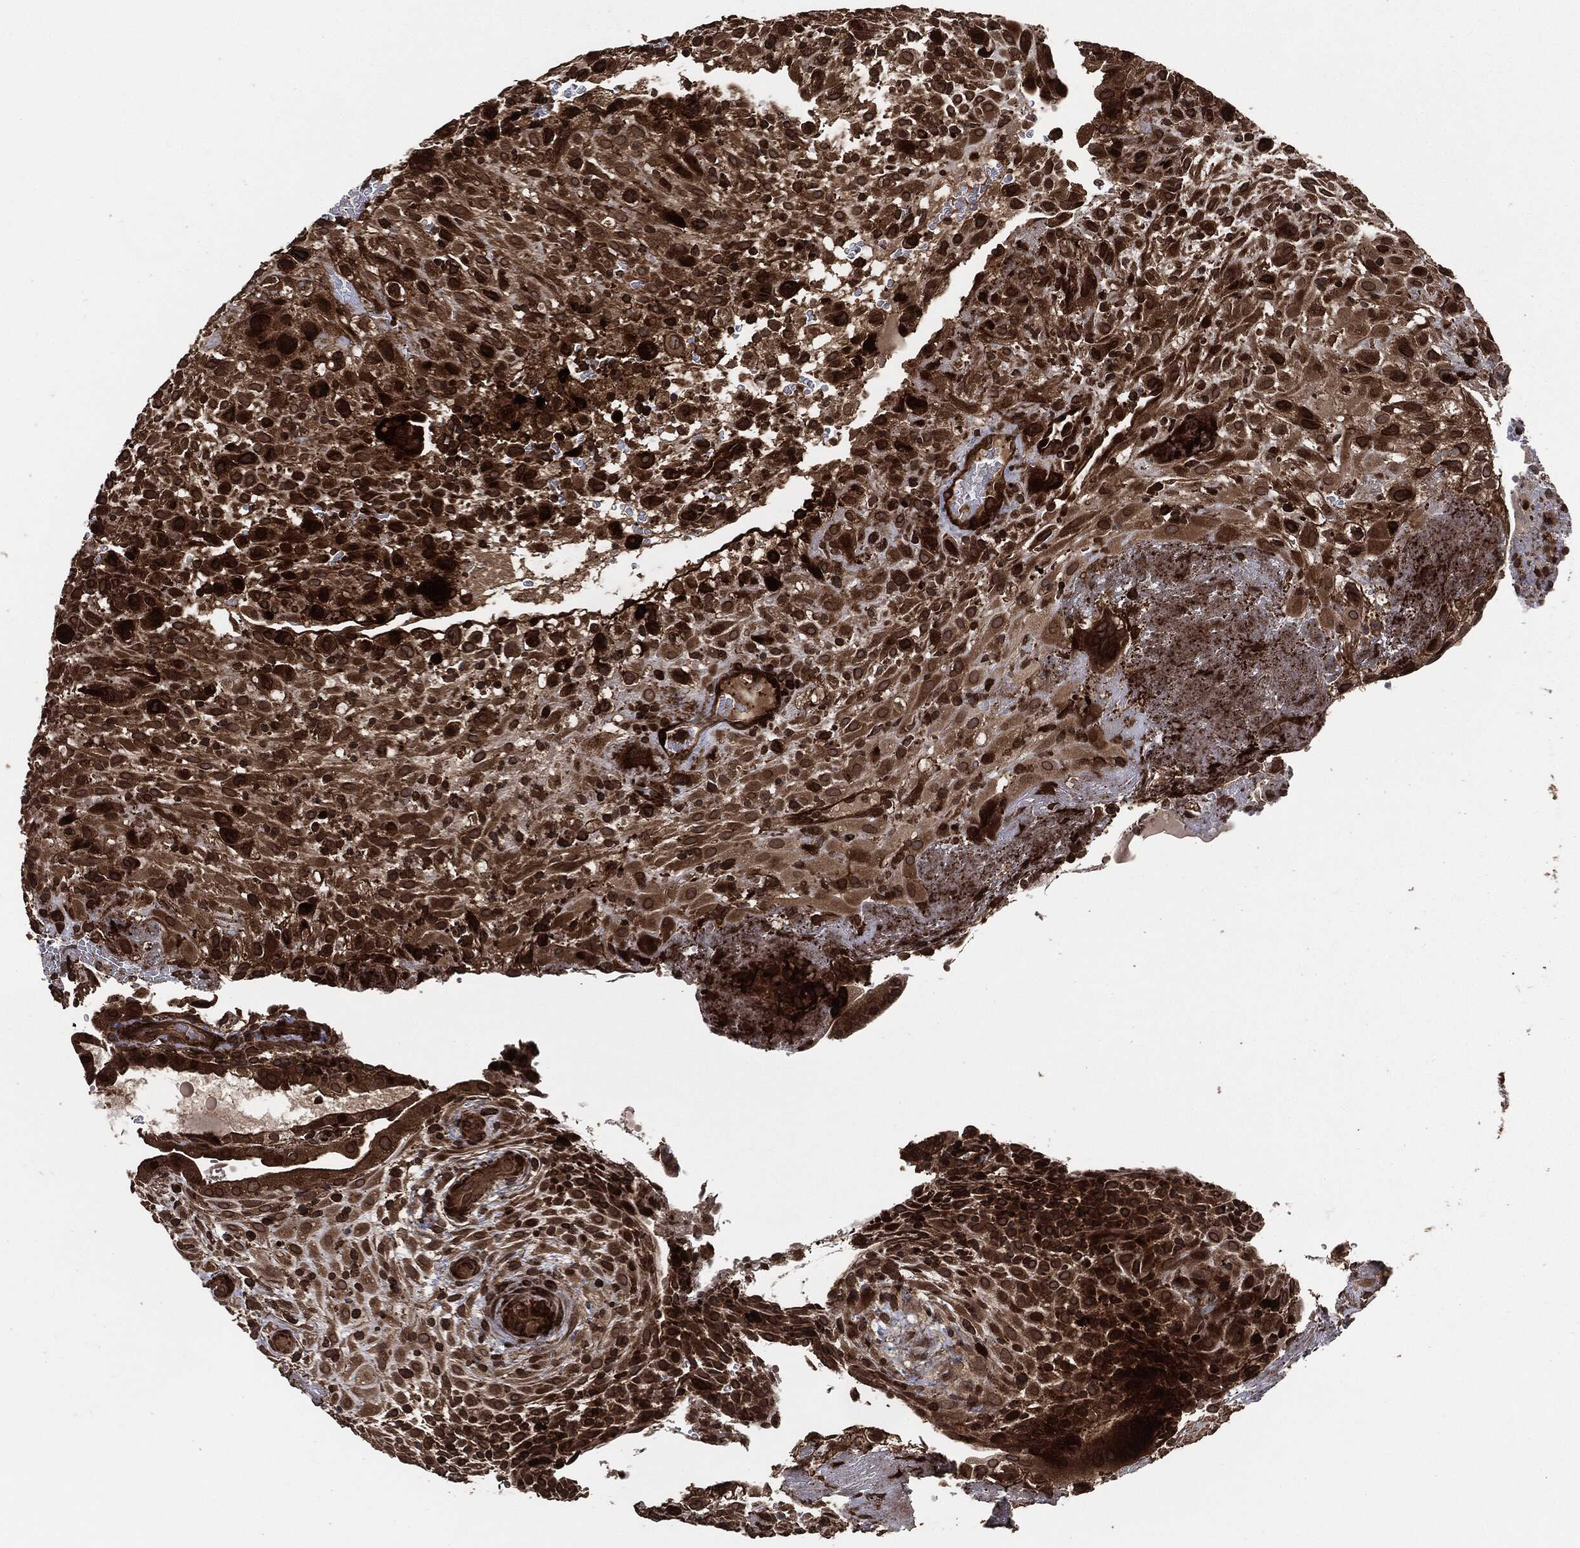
{"staining": {"intensity": "moderate", "quantity": "<25%", "location": "cytoplasmic/membranous,nuclear"}, "tissue": "placenta", "cell_type": "Decidual cells", "image_type": "normal", "snomed": [{"axis": "morphology", "description": "Normal tissue, NOS"}, {"axis": "topography", "description": "Placenta"}], "caption": "Placenta was stained to show a protein in brown. There is low levels of moderate cytoplasmic/membranous,nuclear expression in about <25% of decidual cells. (DAB = brown stain, brightfield microscopy at high magnification).", "gene": "IFIT1", "patient": {"sex": "female", "age": 19}}